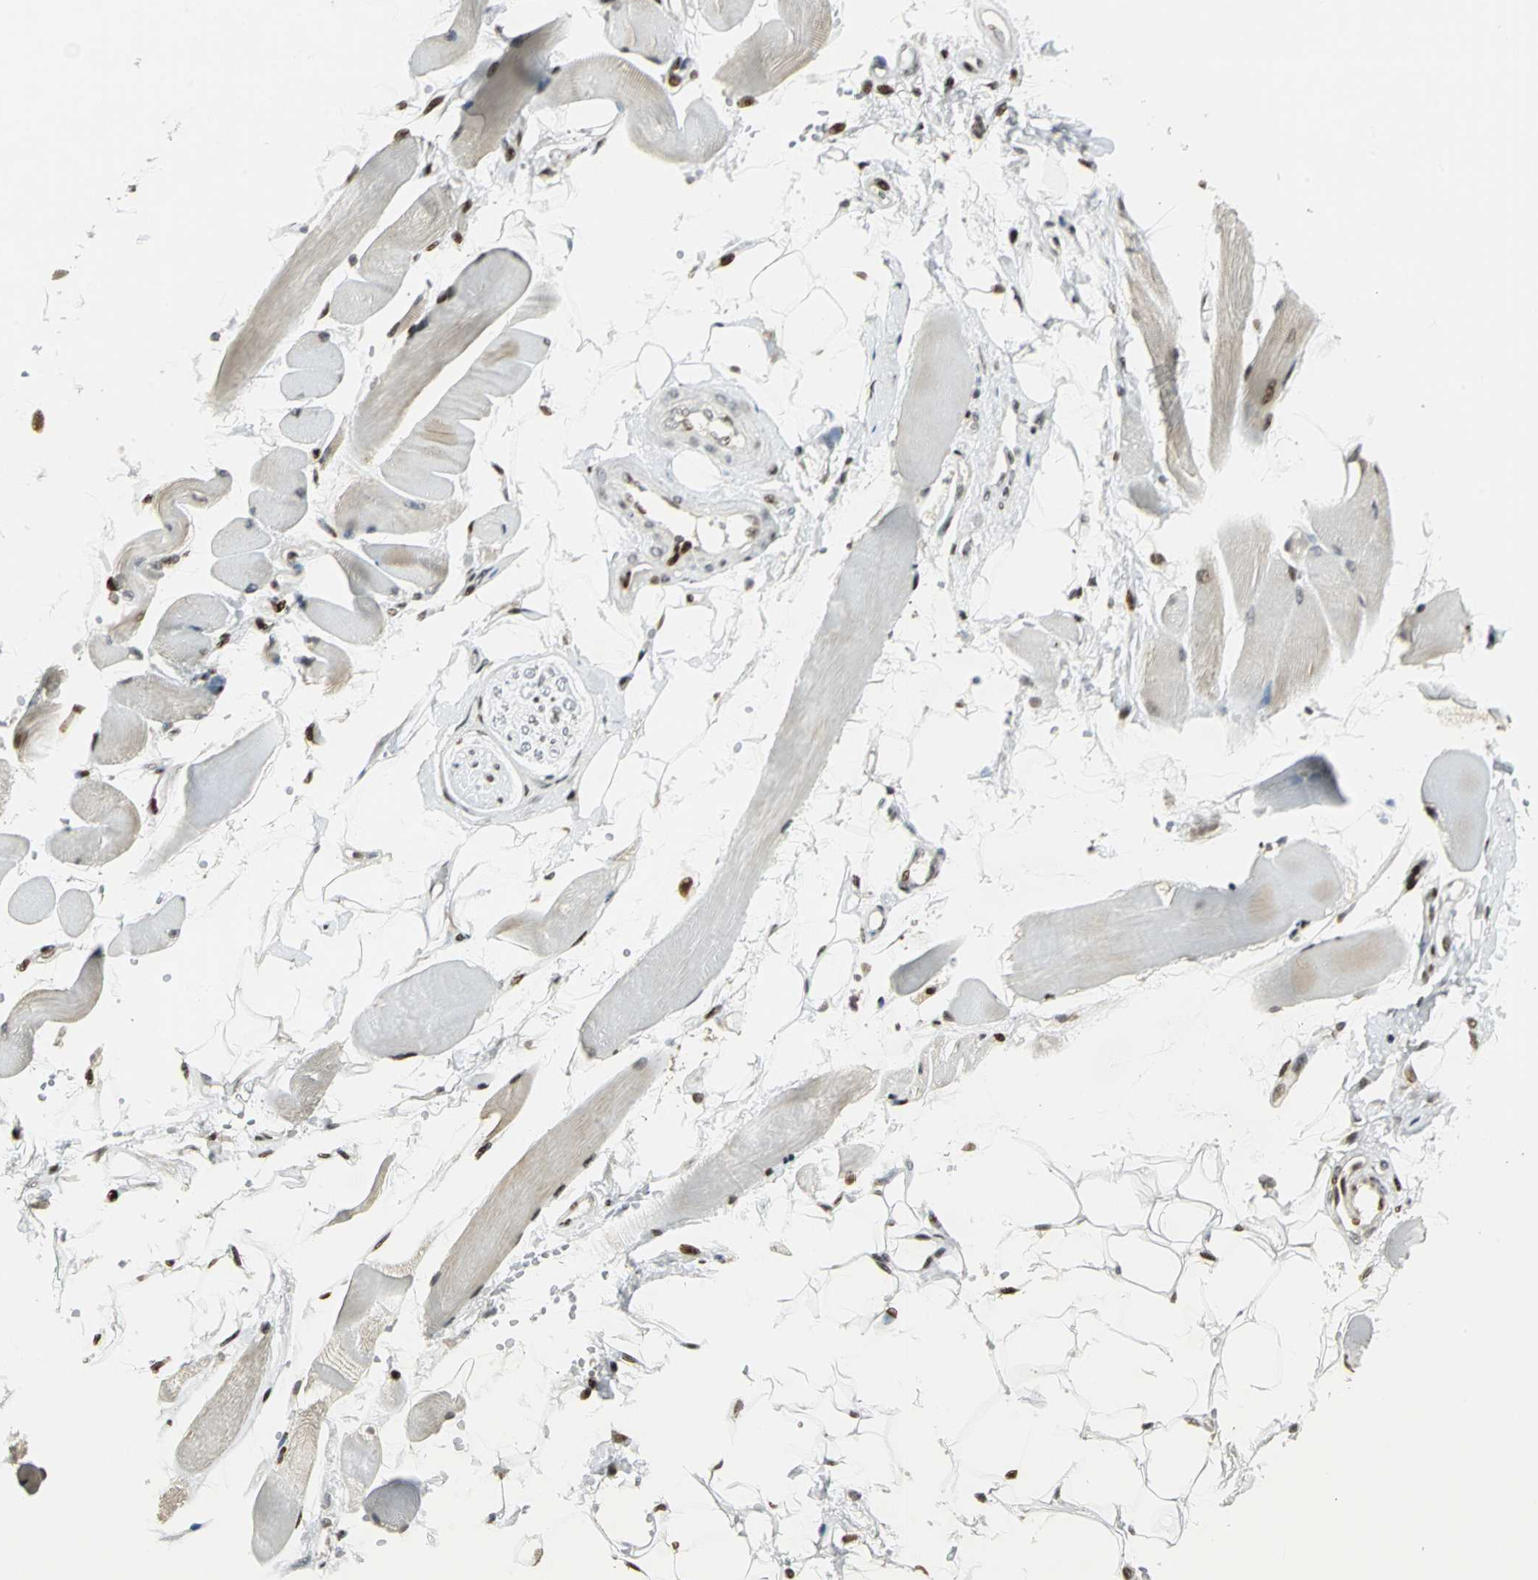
{"staining": {"intensity": "strong", "quantity": "25%-75%", "location": "nuclear"}, "tissue": "skeletal muscle", "cell_type": "Myocytes", "image_type": "normal", "snomed": [{"axis": "morphology", "description": "Normal tissue, NOS"}, {"axis": "topography", "description": "Skeletal muscle"}, {"axis": "topography", "description": "Peripheral nerve tissue"}], "caption": "Protein analysis of normal skeletal muscle exhibits strong nuclear staining in about 25%-75% of myocytes. The protein is shown in brown color, while the nuclei are stained blue.", "gene": "KDM1A", "patient": {"sex": "female", "age": 84}}